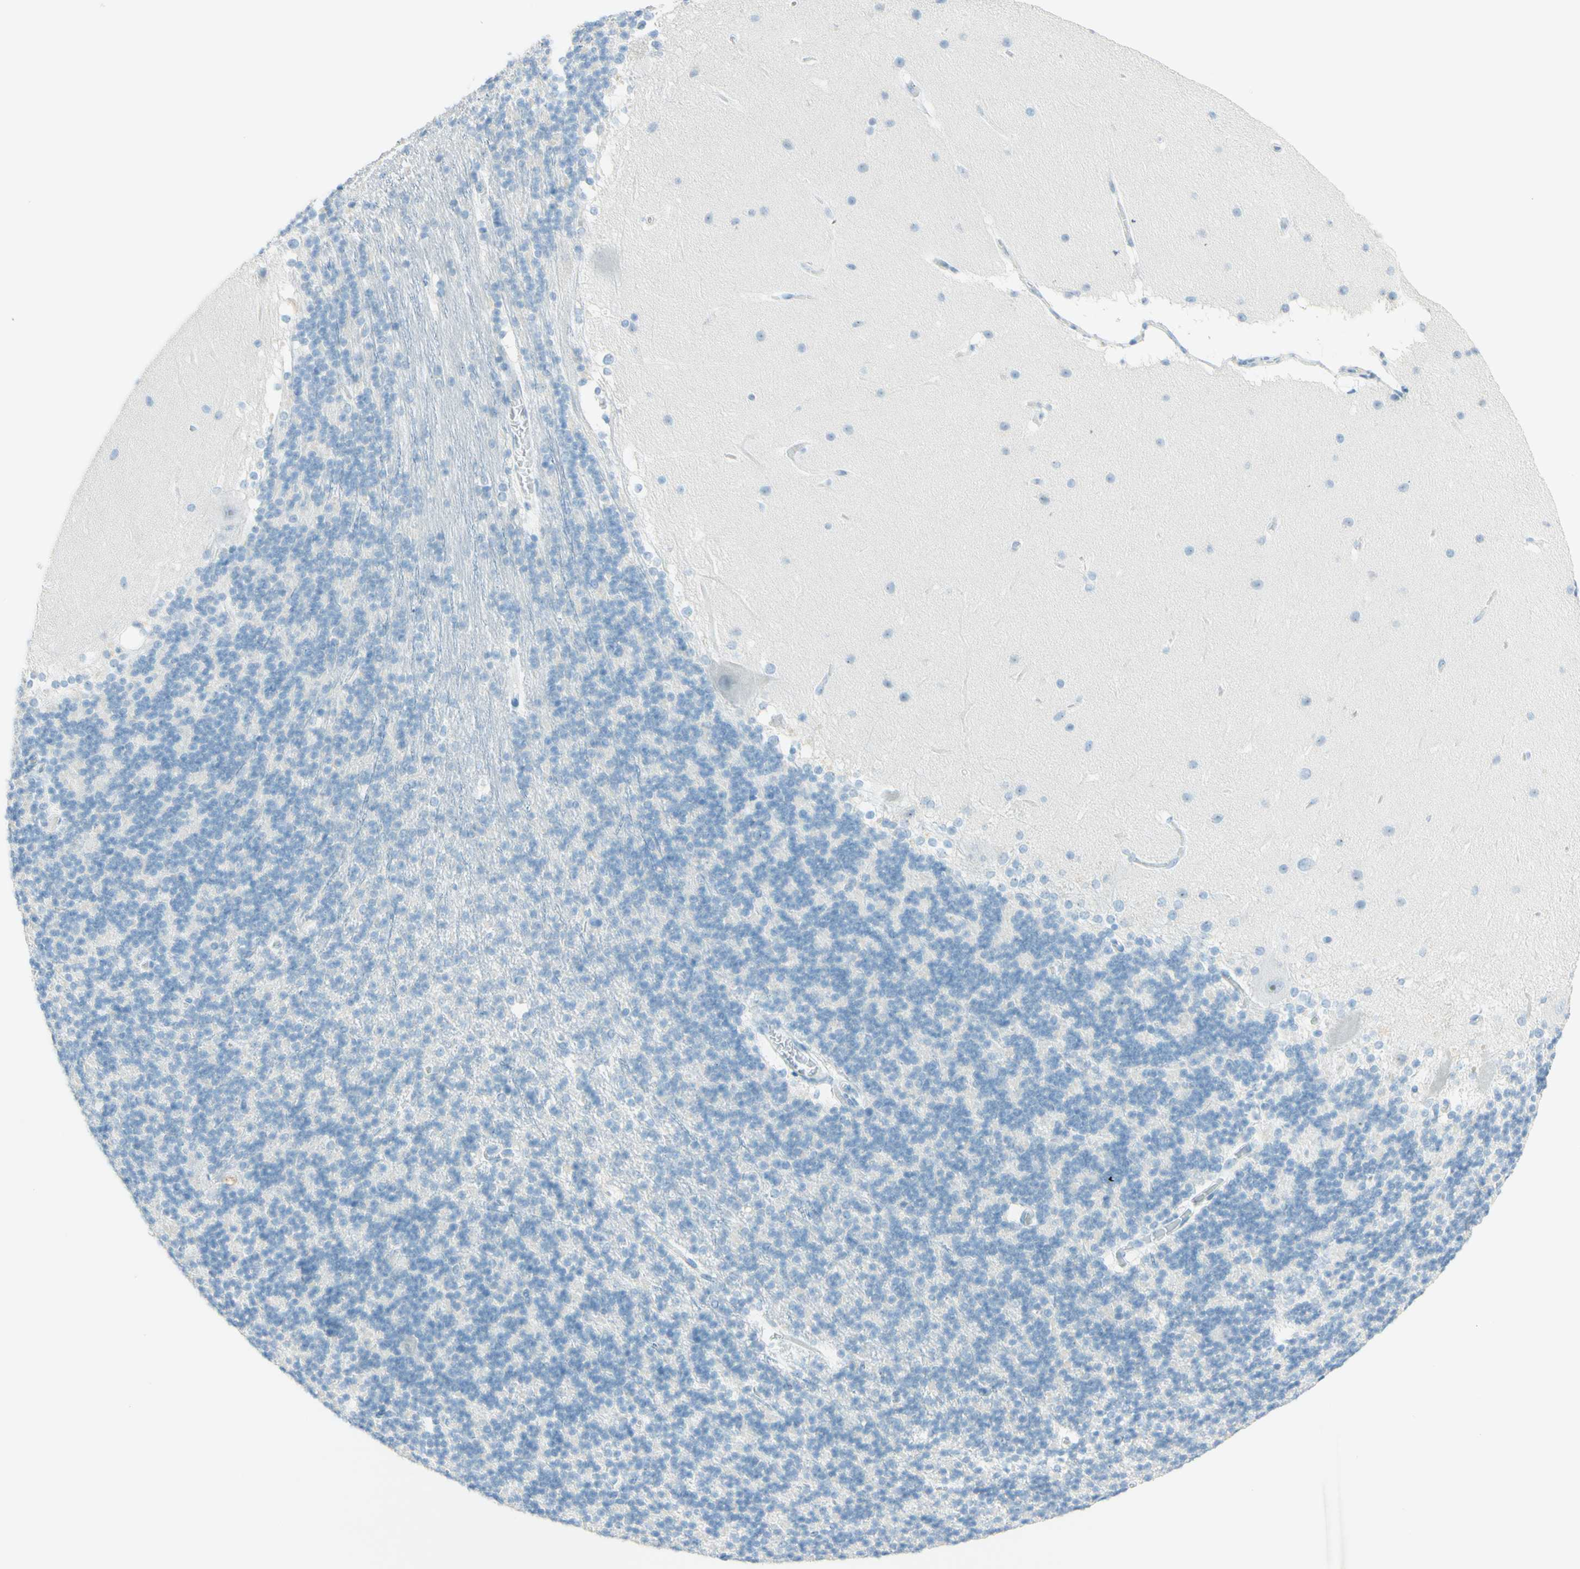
{"staining": {"intensity": "negative", "quantity": "none", "location": "none"}, "tissue": "cerebellum", "cell_type": "Cells in granular layer", "image_type": "normal", "snomed": [{"axis": "morphology", "description": "Normal tissue, NOS"}, {"axis": "topography", "description": "Cerebellum"}], "caption": "Cerebellum stained for a protein using immunohistochemistry exhibits no positivity cells in granular layer.", "gene": "FMR1NB", "patient": {"sex": "female", "age": 19}}